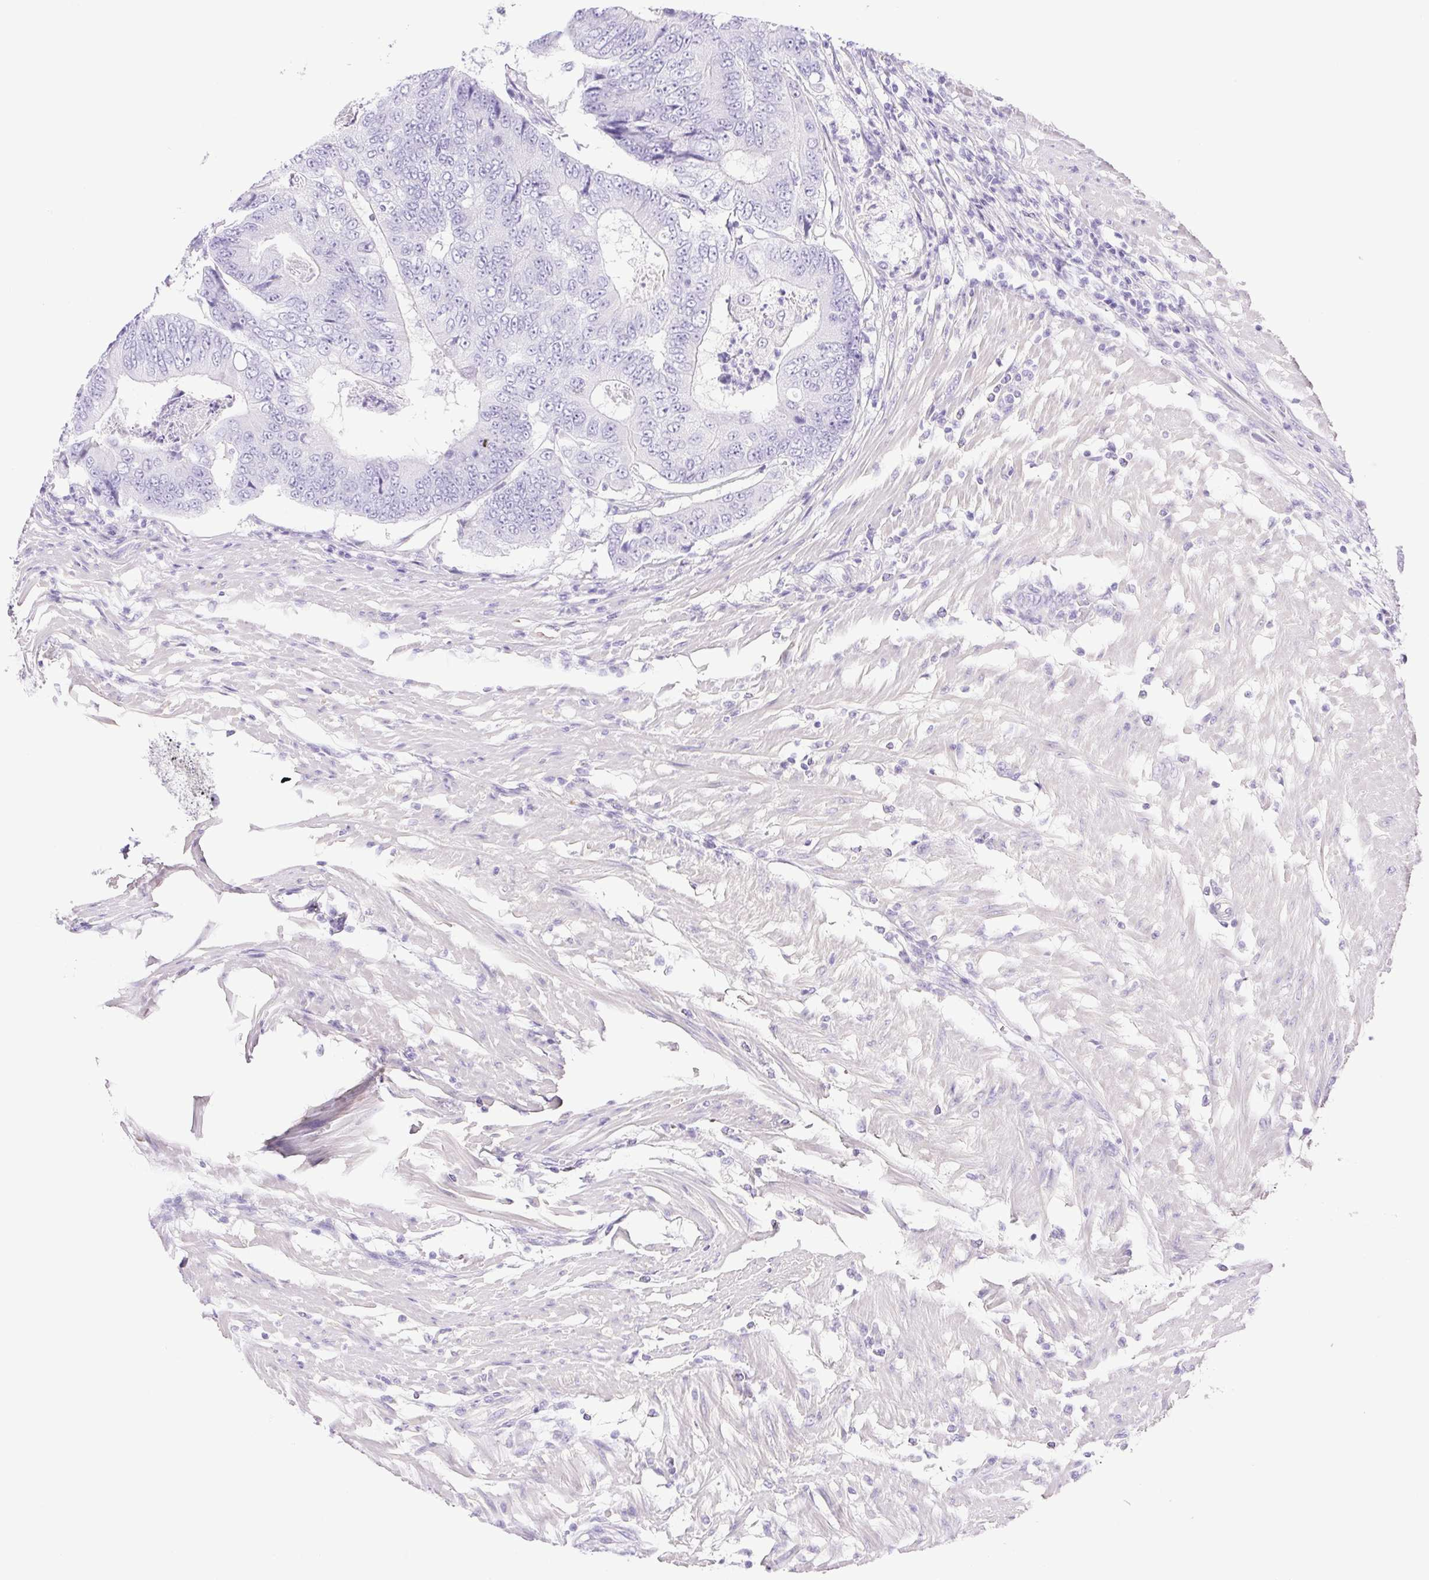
{"staining": {"intensity": "negative", "quantity": "none", "location": "none"}, "tissue": "colorectal cancer", "cell_type": "Tumor cells", "image_type": "cancer", "snomed": [{"axis": "morphology", "description": "Adenocarcinoma, NOS"}, {"axis": "topography", "description": "Colon"}], "caption": "Tumor cells show no significant positivity in colorectal cancer (adenocarcinoma). (DAB IHC with hematoxylin counter stain).", "gene": "CDSN", "patient": {"sex": "female", "age": 48}}